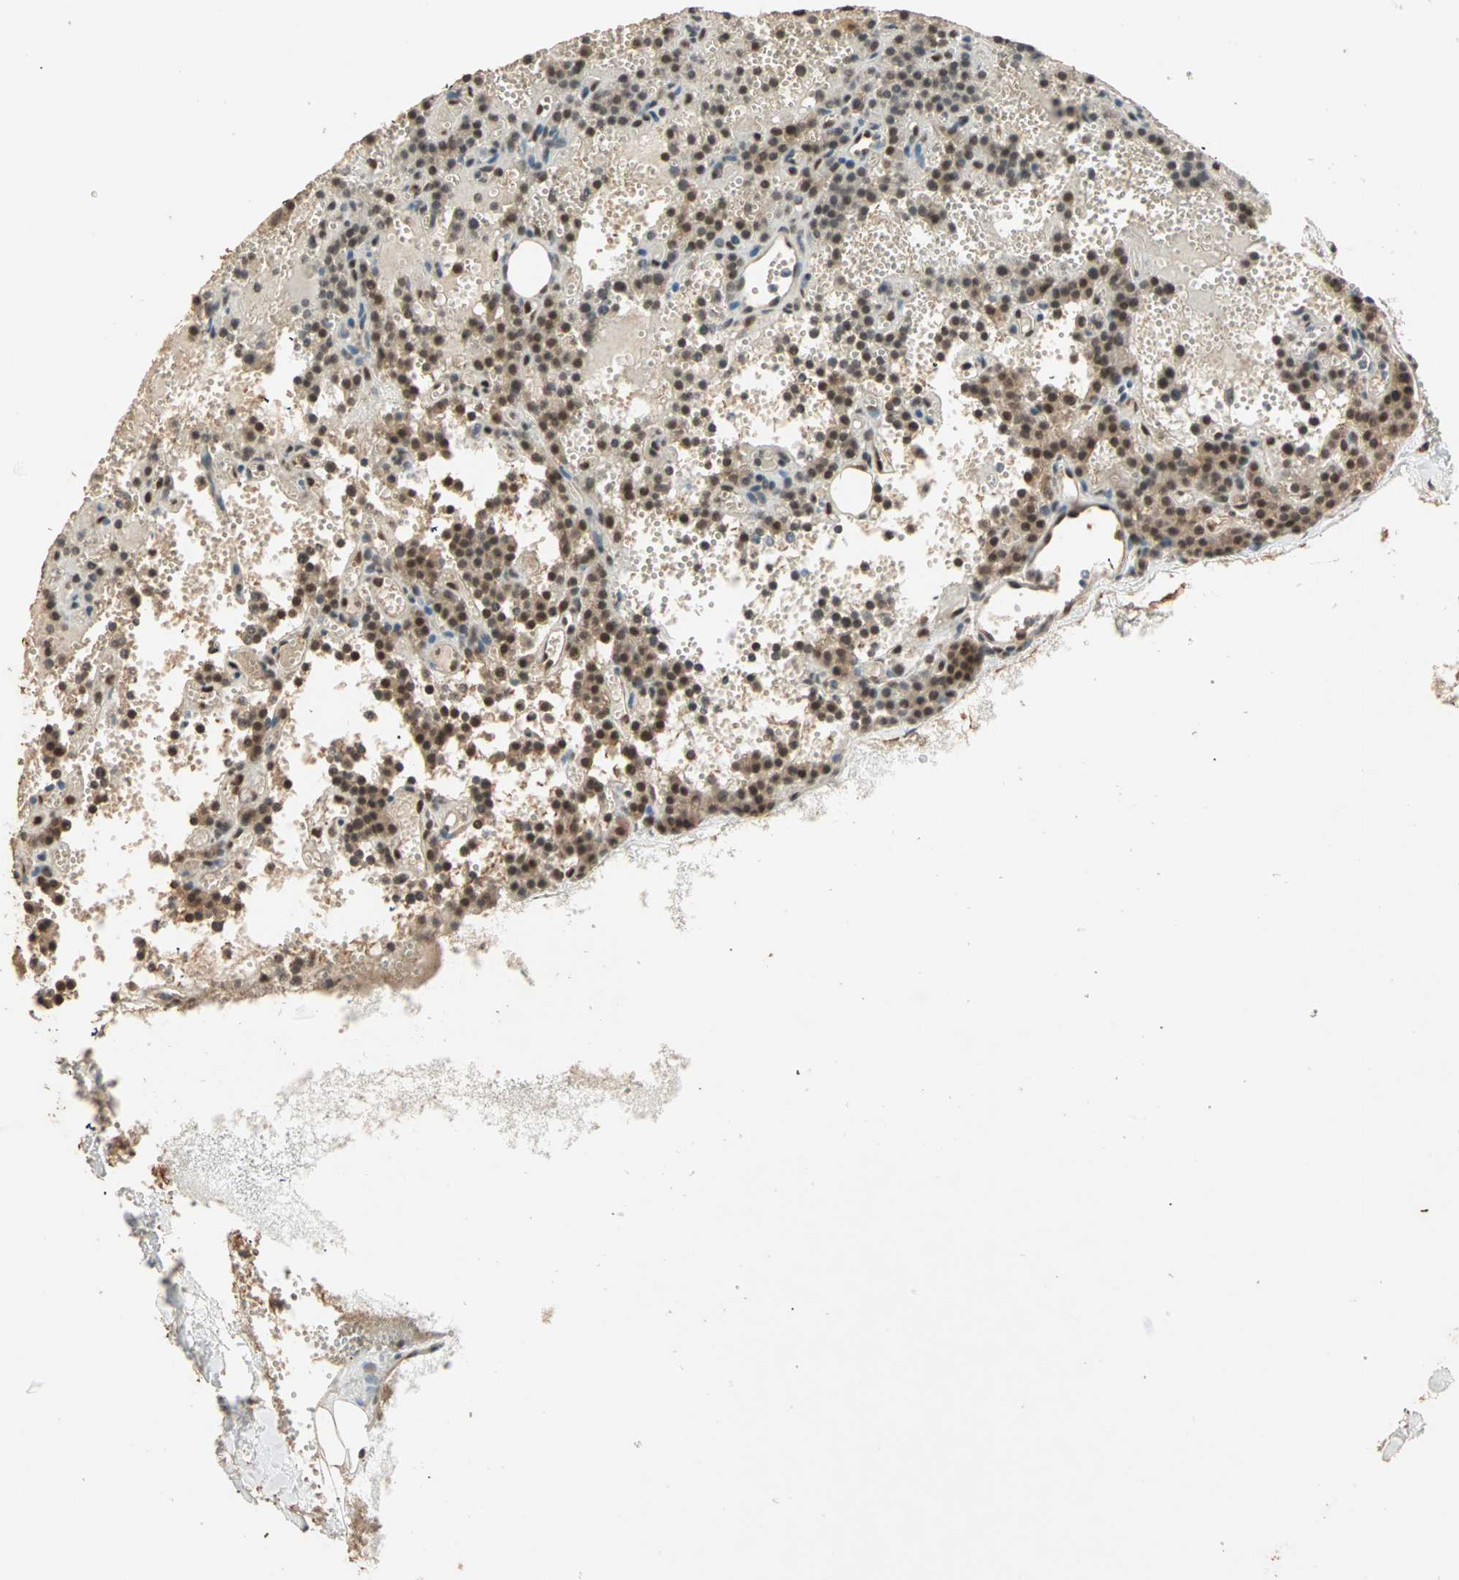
{"staining": {"intensity": "moderate", "quantity": ">75%", "location": "cytoplasmic/membranous,nuclear"}, "tissue": "parathyroid gland", "cell_type": "Glandular cells", "image_type": "normal", "snomed": [{"axis": "morphology", "description": "Normal tissue, NOS"}, {"axis": "topography", "description": "Parathyroid gland"}], "caption": "Benign parathyroid gland shows moderate cytoplasmic/membranous,nuclear staining in about >75% of glandular cells.", "gene": "ZBTB33", "patient": {"sex": "male", "age": 25}}